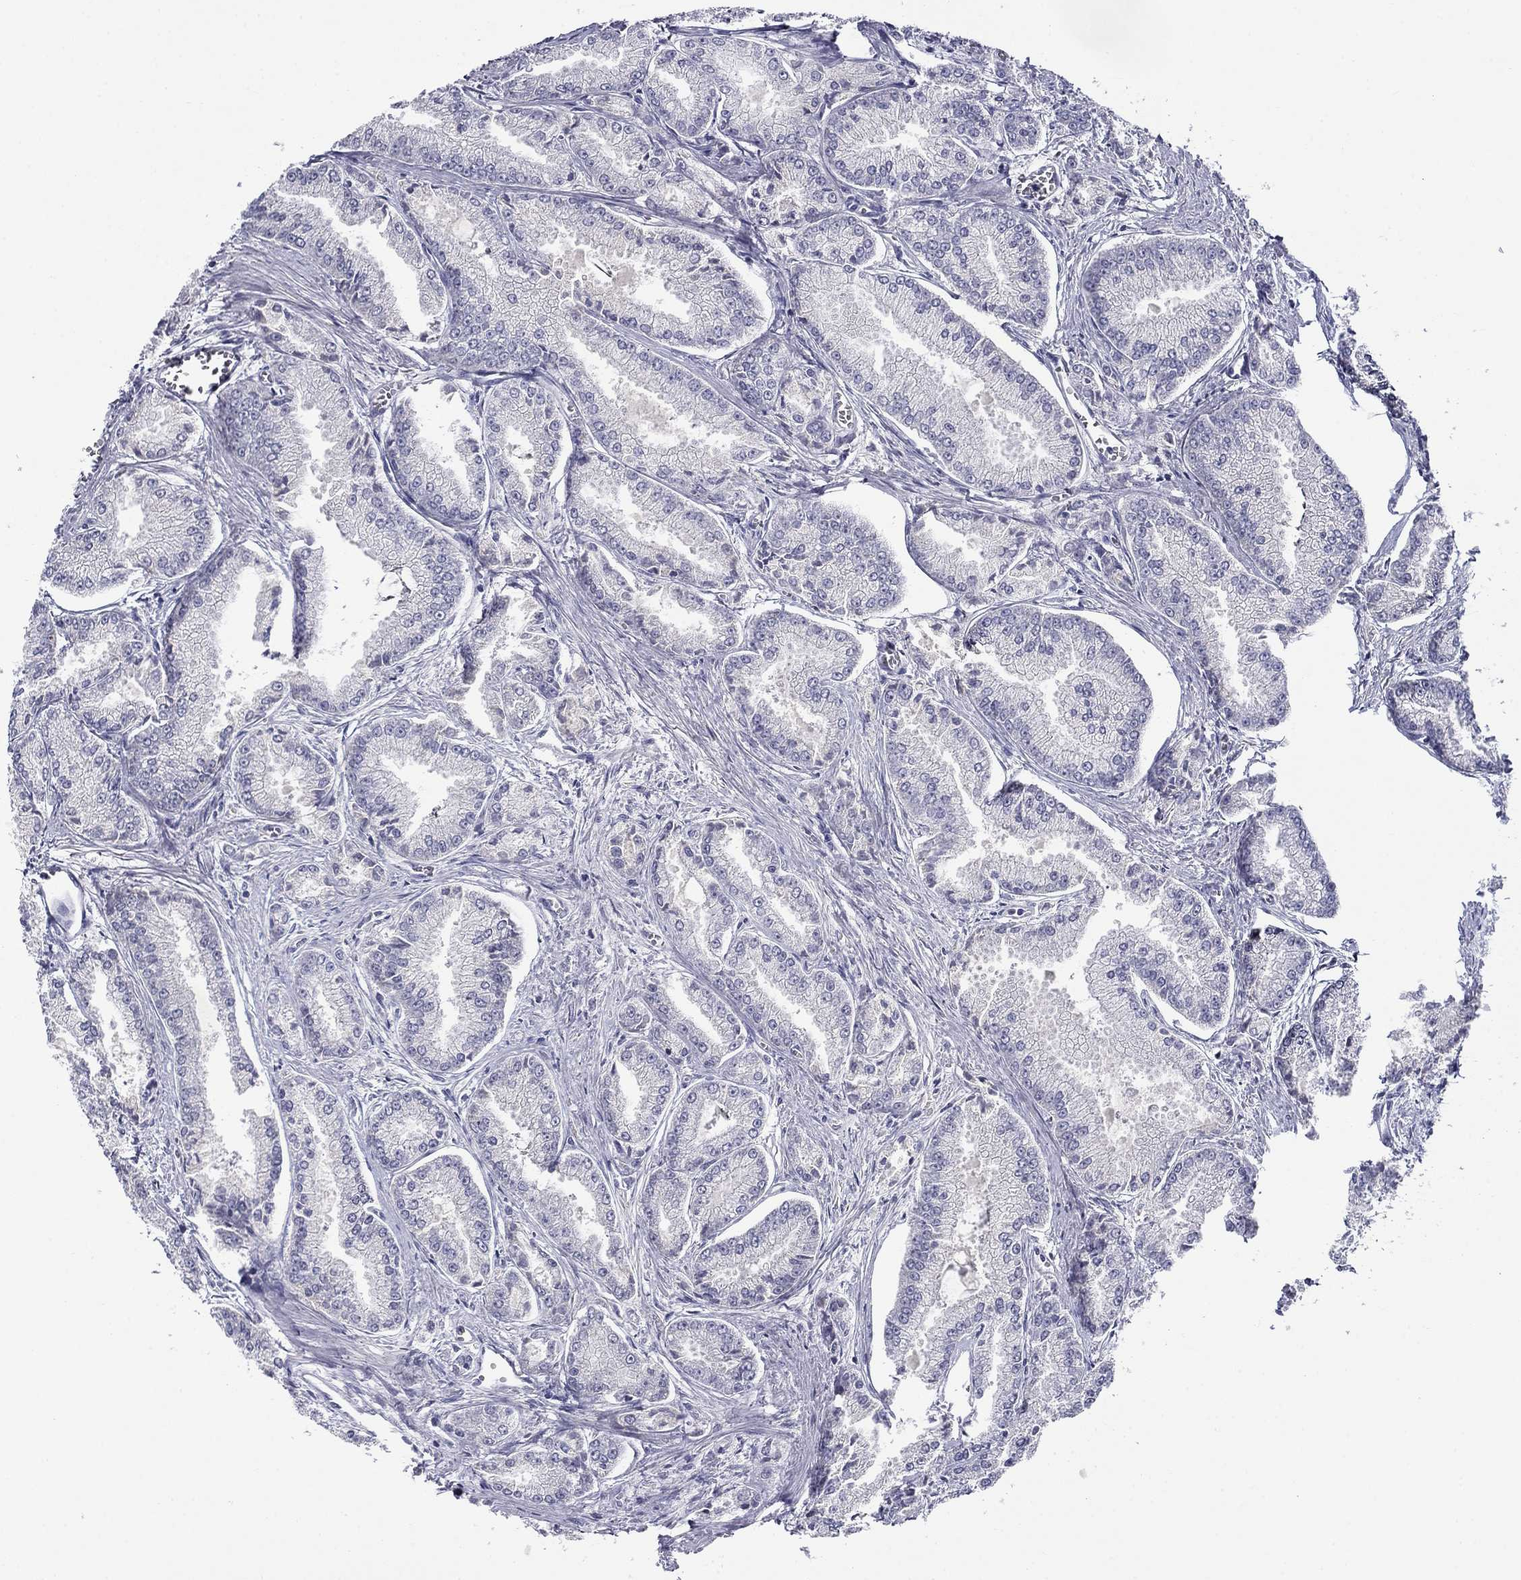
{"staining": {"intensity": "negative", "quantity": "none", "location": "none"}, "tissue": "prostate cancer", "cell_type": "Tumor cells", "image_type": "cancer", "snomed": [{"axis": "morphology", "description": "Adenocarcinoma, NOS"}, {"axis": "morphology", "description": "Adenocarcinoma, High grade"}, {"axis": "topography", "description": "Prostate"}], "caption": "Tumor cells are negative for protein expression in human adenocarcinoma (high-grade) (prostate).", "gene": "SPATA7", "patient": {"sex": "male", "age": 70}}